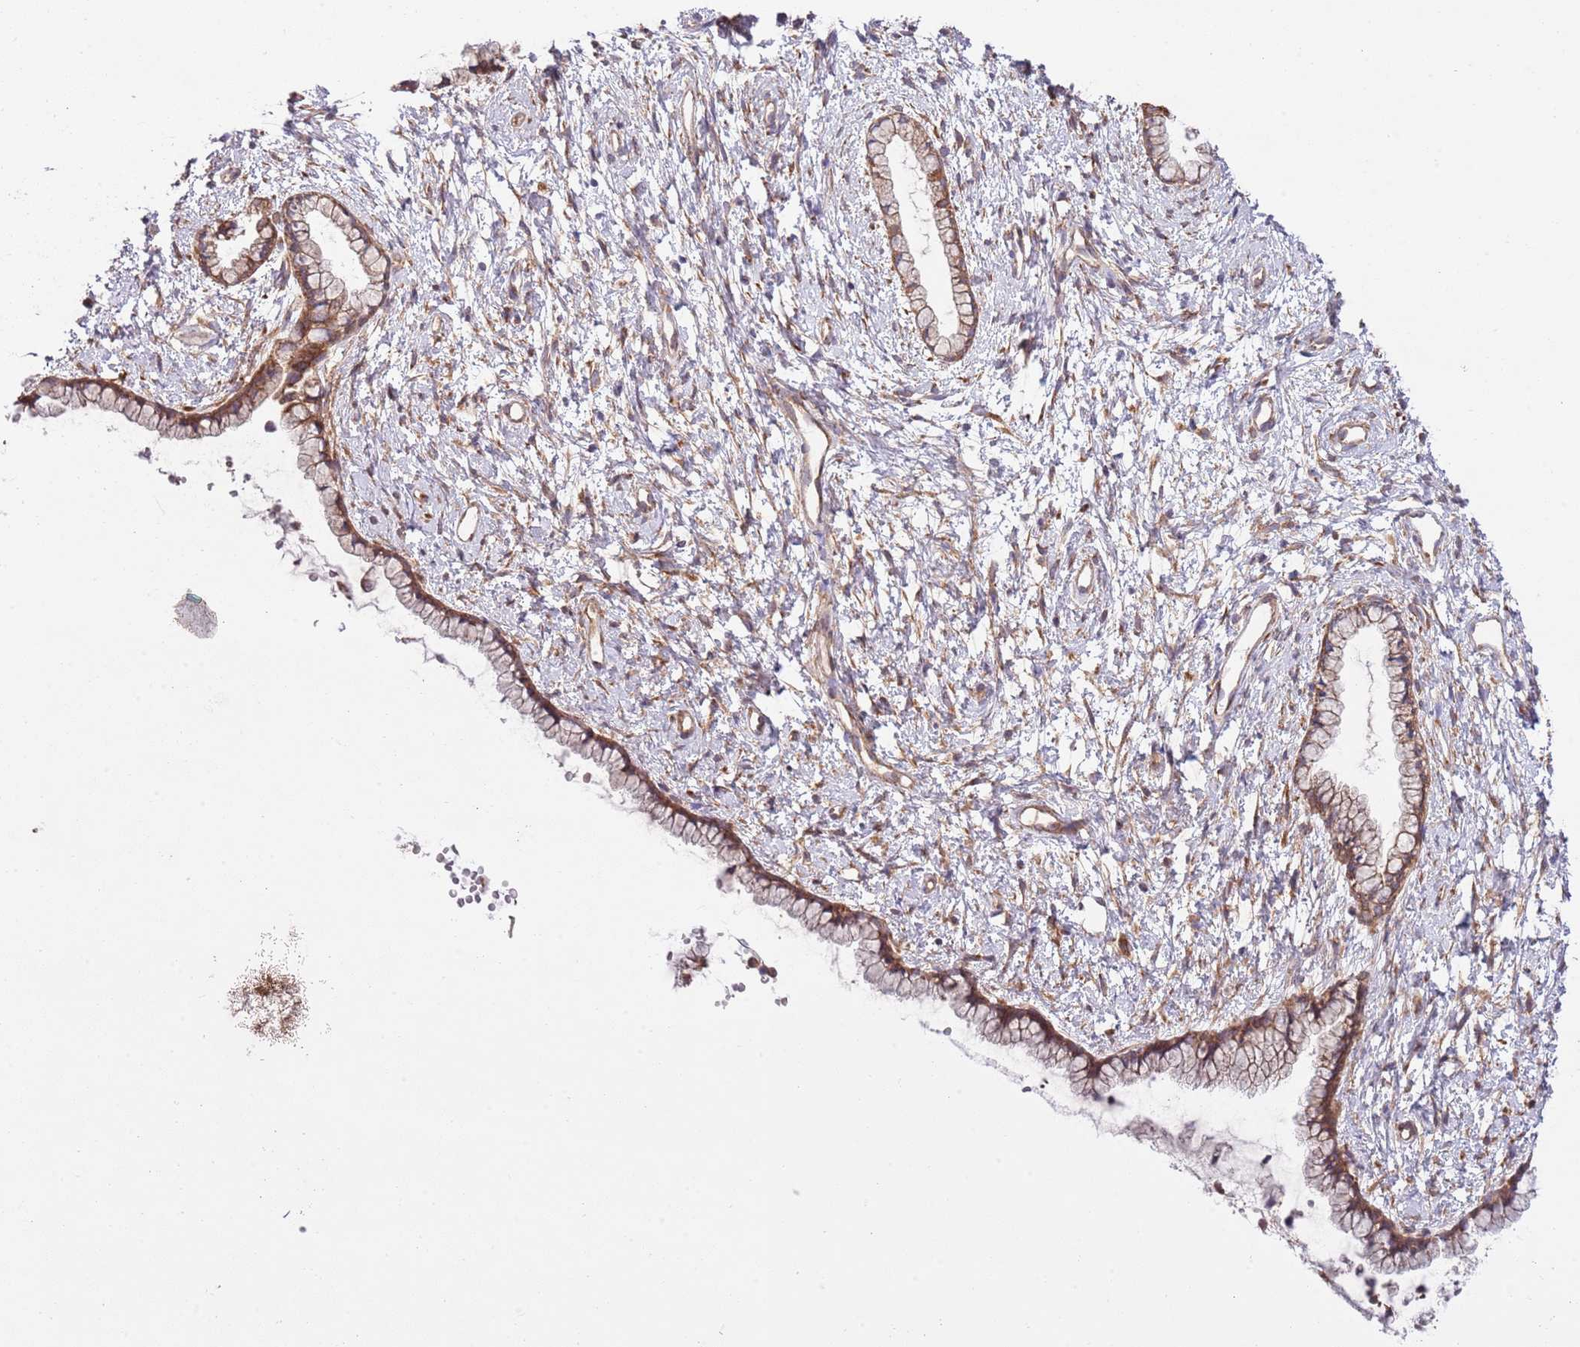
{"staining": {"intensity": "moderate", "quantity": ">75%", "location": "cytoplasmic/membranous"}, "tissue": "cervix", "cell_type": "Glandular cells", "image_type": "normal", "snomed": [{"axis": "morphology", "description": "Normal tissue, NOS"}, {"axis": "topography", "description": "Cervix"}], "caption": "IHC (DAB (3,3'-diaminobenzidine)) staining of benign human cervix shows moderate cytoplasmic/membranous protein staining in approximately >75% of glandular cells. (brown staining indicates protein expression, while blue staining denotes nuclei).", "gene": "MFNG", "patient": {"sex": "female", "age": 57}}